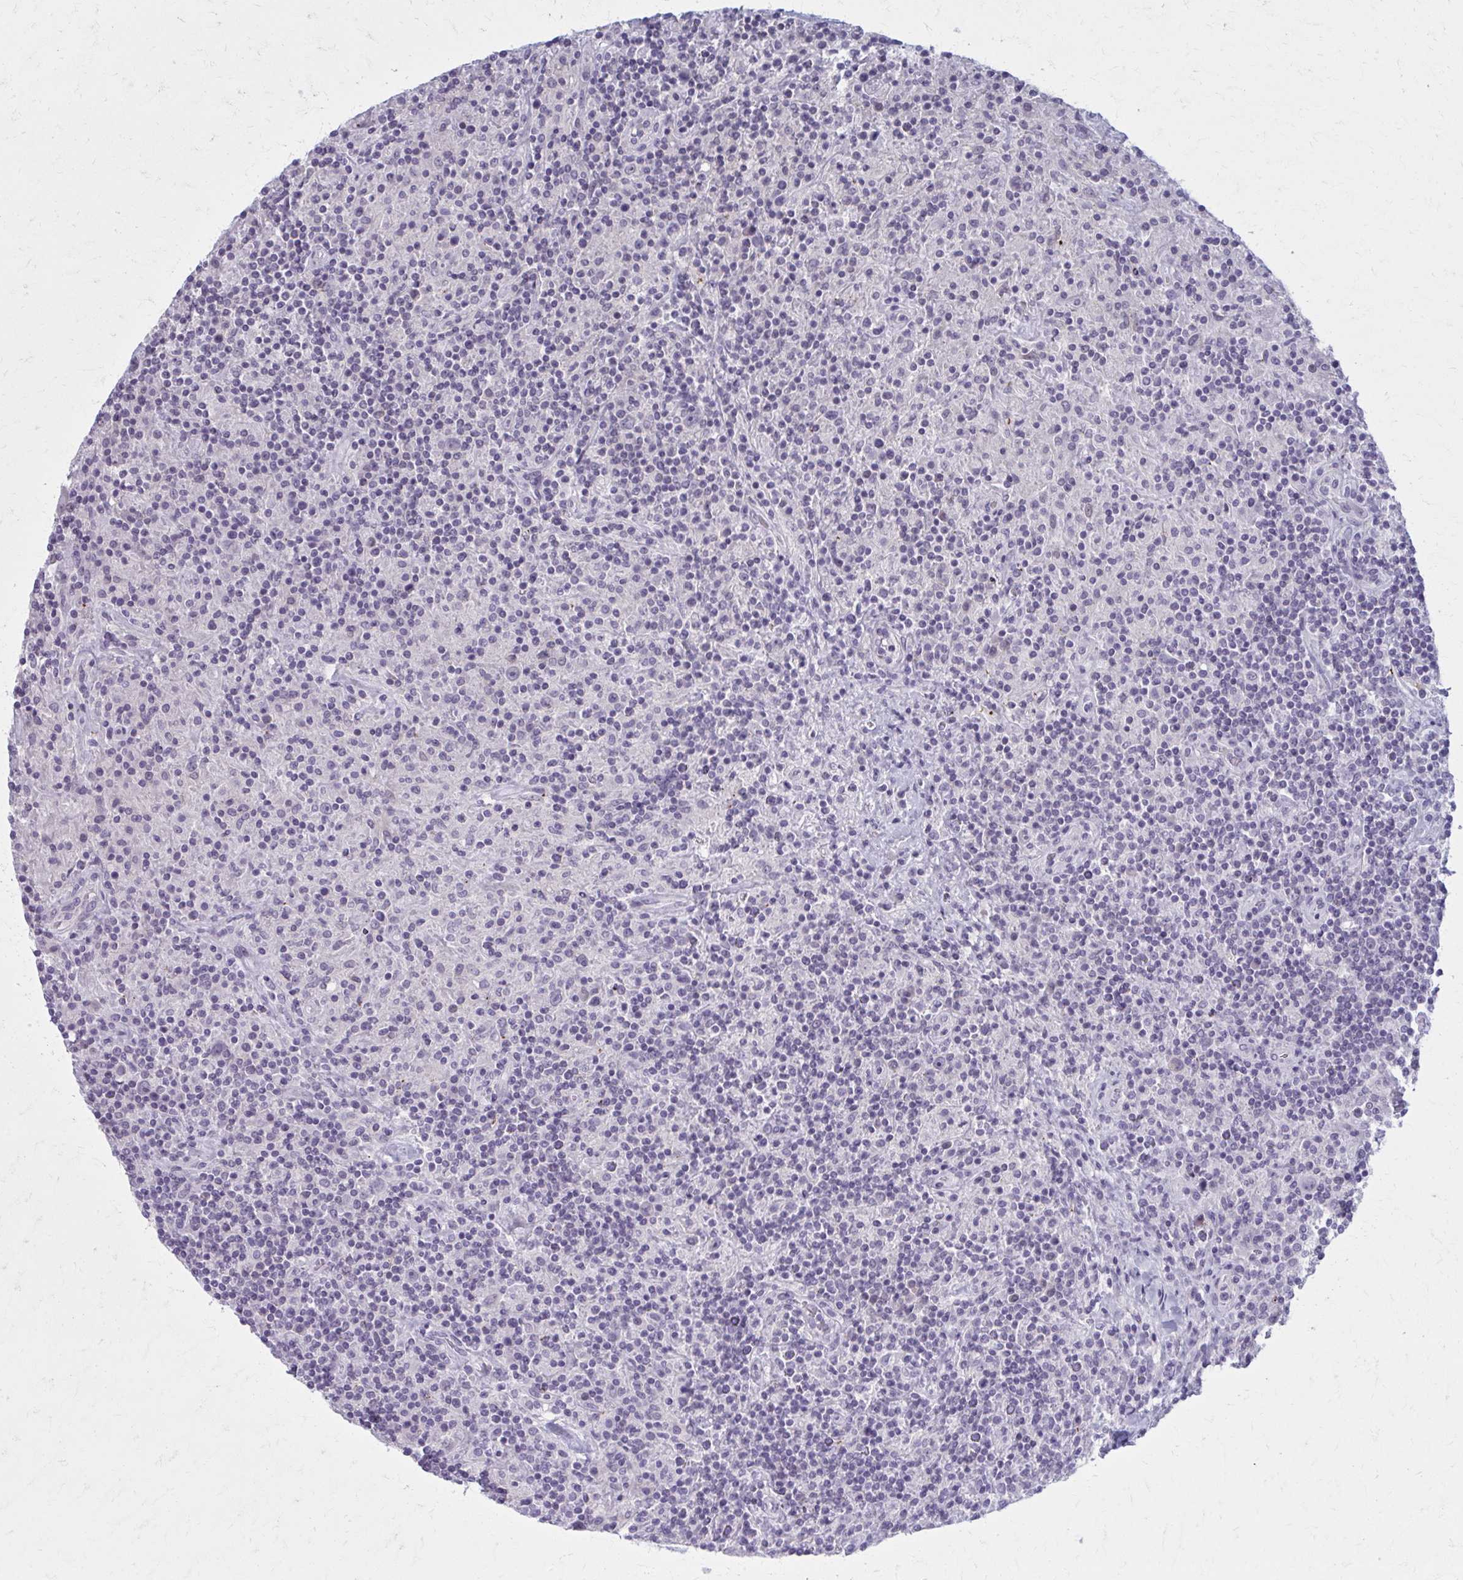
{"staining": {"intensity": "negative", "quantity": "none", "location": "none"}, "tissue": "lymphoma", "cell_type": "Tumor cells", "image_type": "cancer", "snomed": [{"axis": "morphology", "description": "Hodgkin's disease, NOS"}, {"axis": "topography", "description": "Lymph node"}], "caption": "An image of lymphoma stained for a protein exhibits no brown staining in tumor cells.", "gene": "NUMBL", "patient": {"sex": "male", "age": 70}}